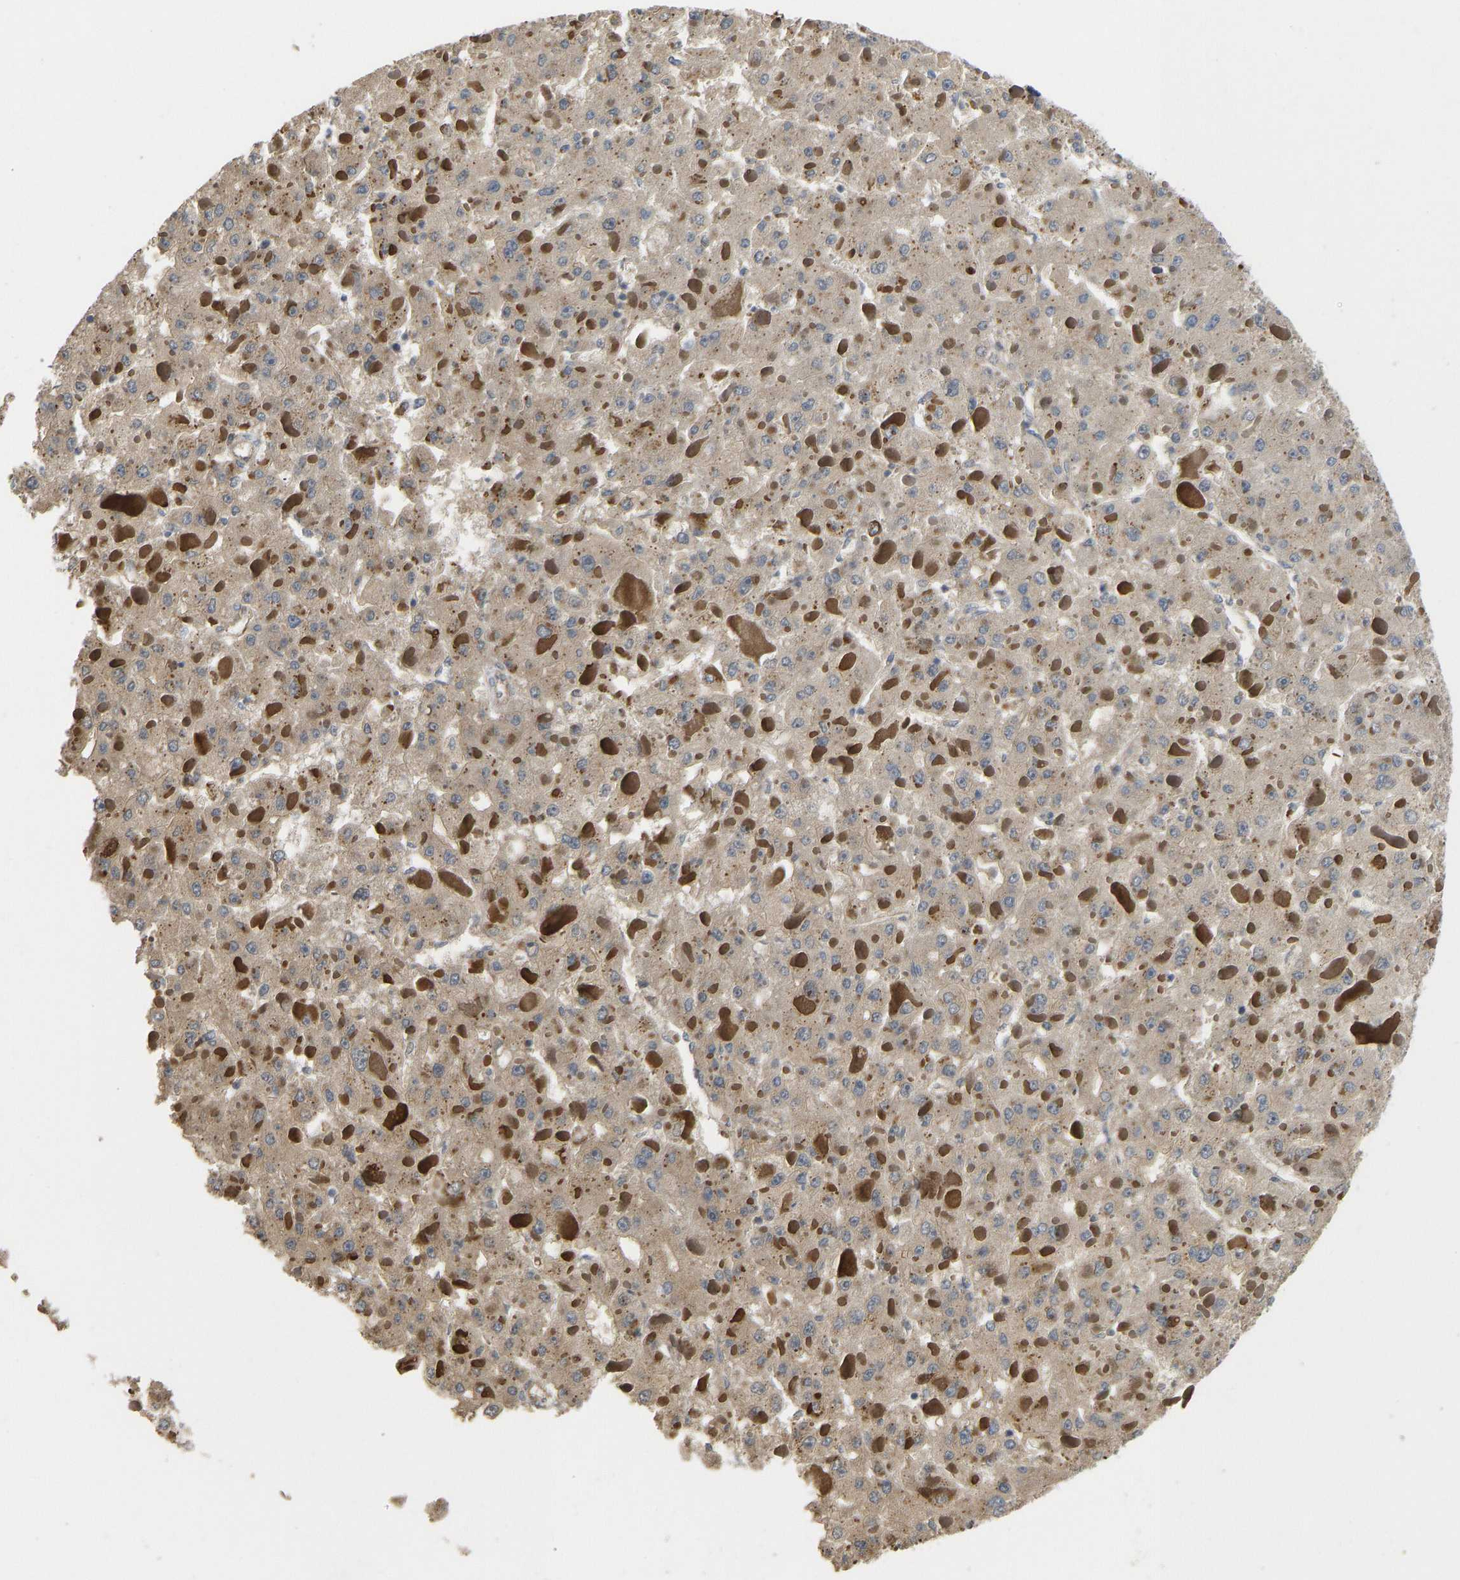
{"staining": {"intensity": "weak", "quantity": ">75%", "location": "cytoplasmic/membranous"}, "tissue": "liver cancer", "cell_type": "Tumor cells", "image_type": "cancer", "snomed": [{"axis": "morphology", "description": "Carcinoma, Hepatocellular, NOS"}, {"axis": "topography", "description": "Liver"}], "caption": "Protein positivity by immunohistochemistry shows weak cytoplasmic/membranous staining in approximately >75% of tumor cells in liver cancer (hepatocellular carcinoma).", "gene": "VCPKMT", "patient": {"sex": "female", "age": 73}}